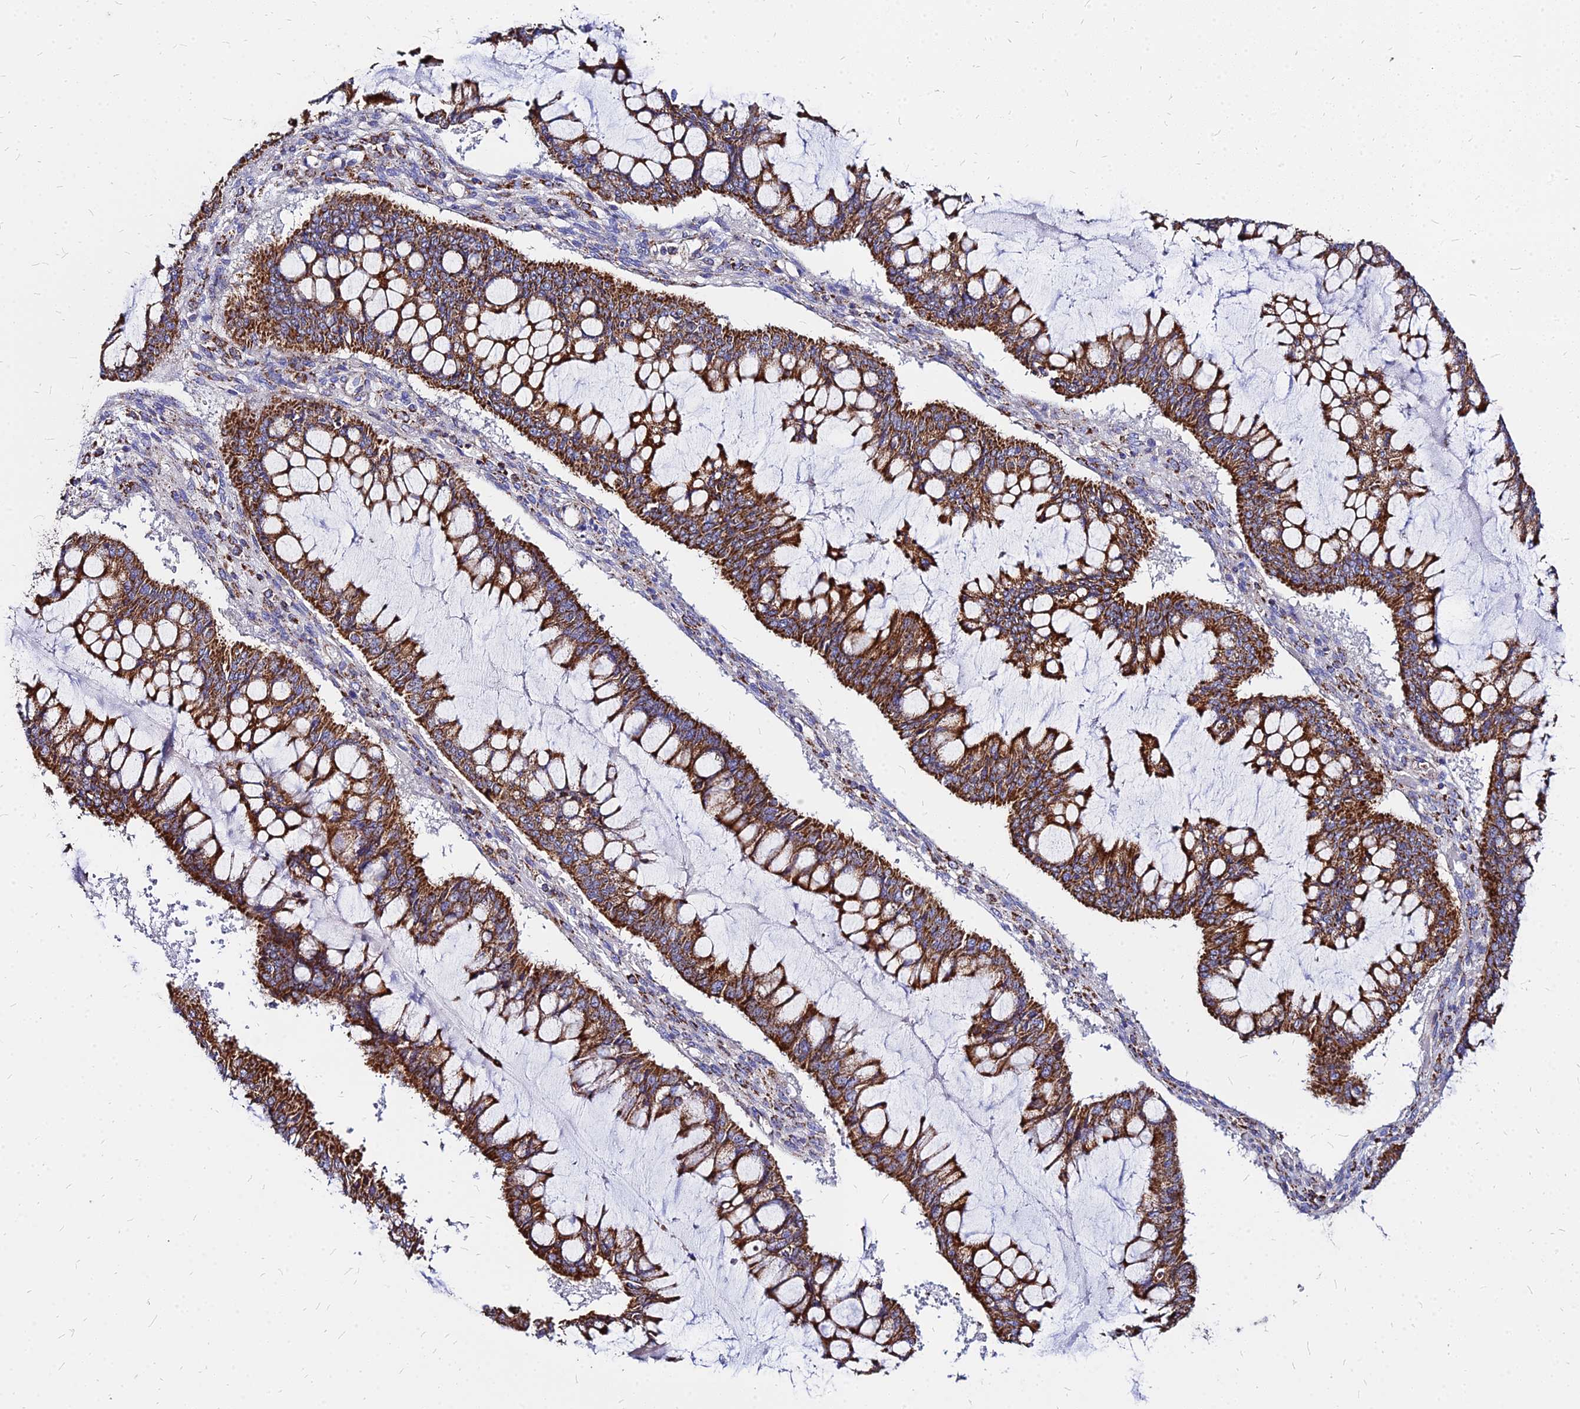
{"staining": {"intensity": "strong", "quantity": ">75%", "location": "cytoplasmic/membranous"}, "tissue": "ovarian cancer", "cell_type": "Tumor cells", "image_type": "cancer", "snomed": [{"axis": "morphology", "description": "Cystadenocarcinoma, mucinous, NOS"}, {"axis": "topography", "description": "Ovary"}], "caption": "Human ovarian cancer (mucinous cystadenocarcinoma) stained with a protein marker displays strong staining in tumor cells.", "gene": "DLD", "patient": {"sex": "female", "age": 73}}